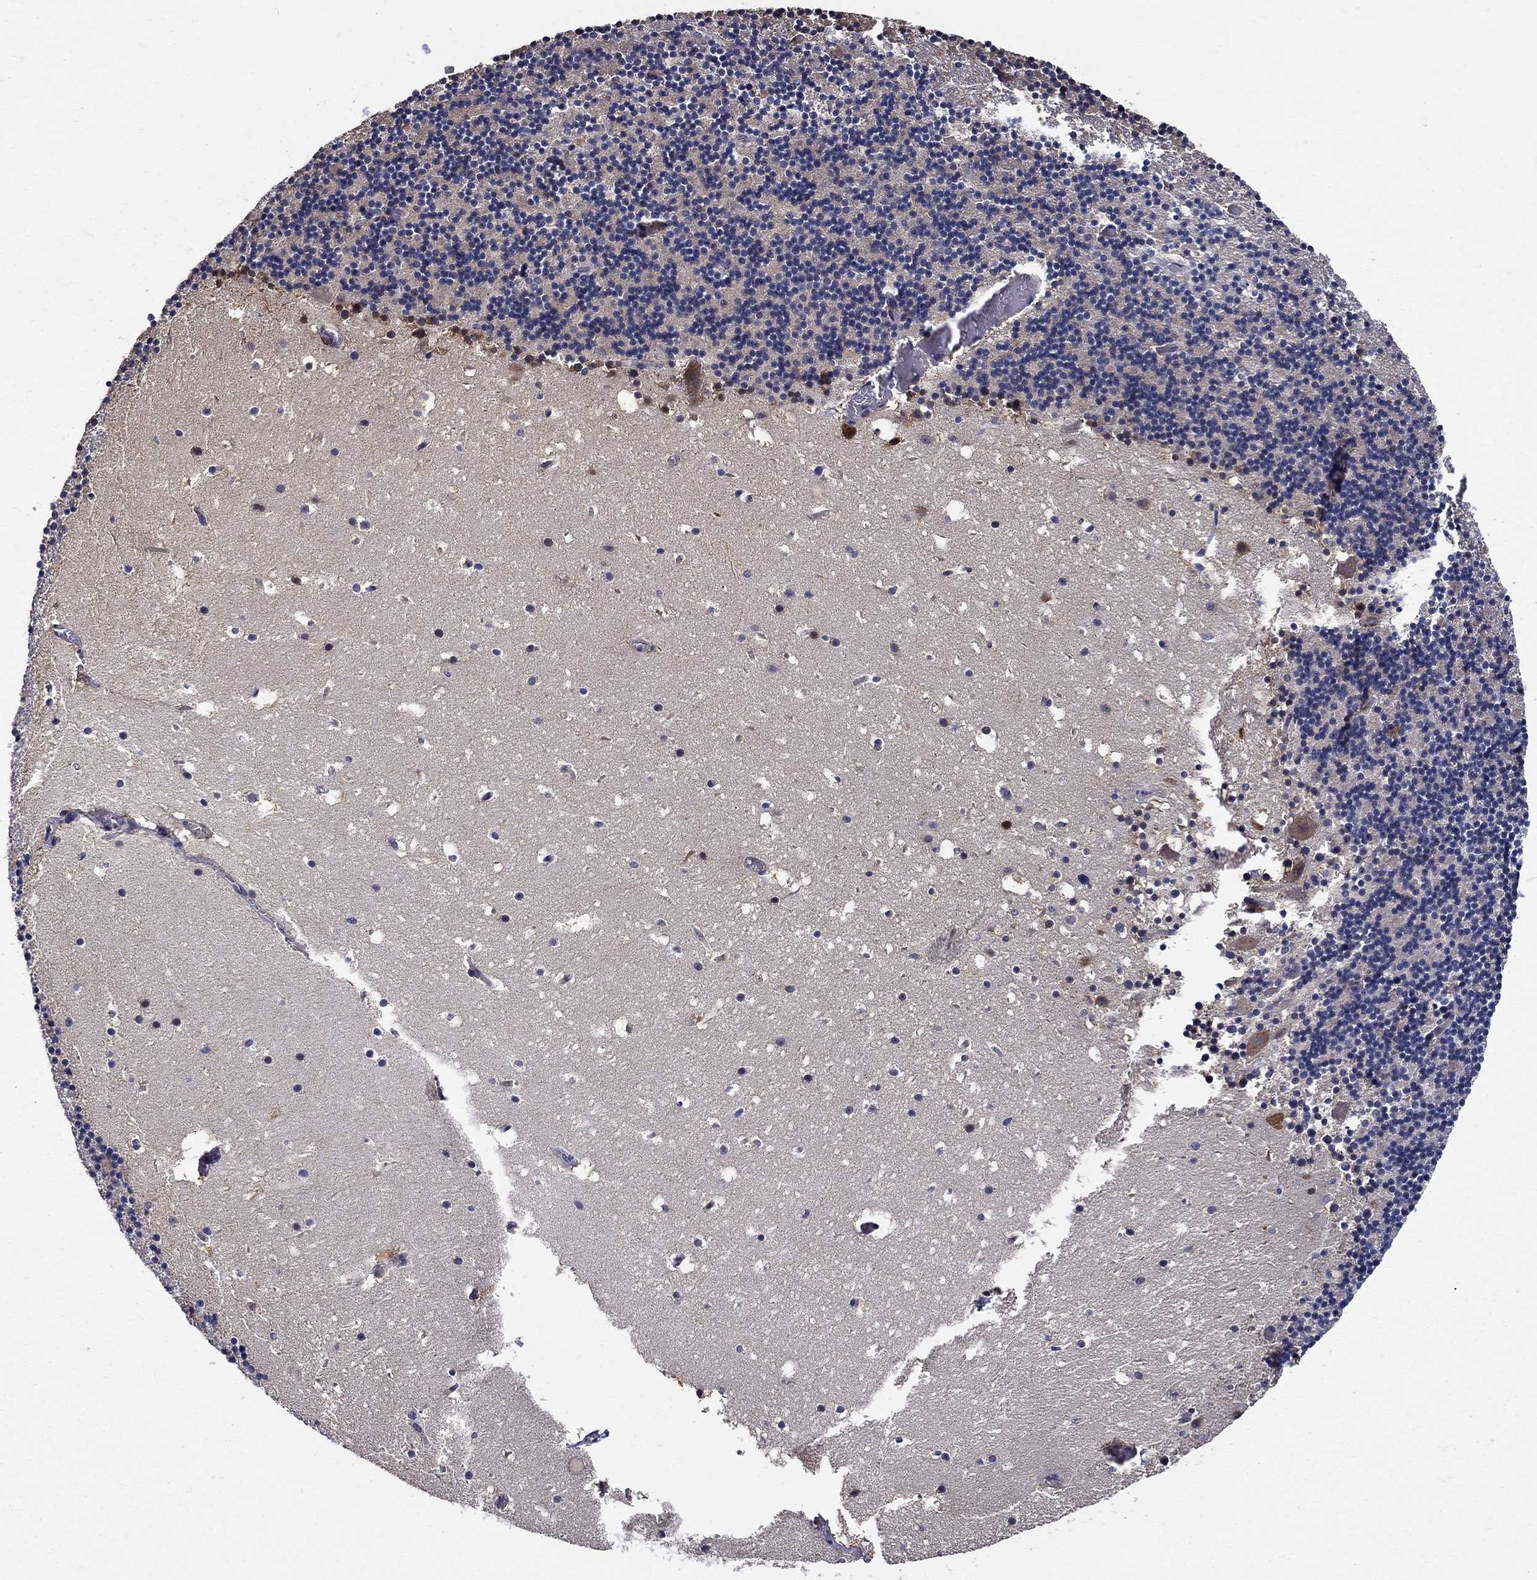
{"staining": {"intensity": "negative", "quantity": "none", "location": "none"}, "tissue": "cerebellum", "cell_type": "Cells in granular layer", "image_type": "normal", "snomed": [{"axis": "morphology", "description": "Normal tissue, NOS"}, {"axis": "topography", "description": "Cerebellum"}], "caption": "A histopathology image of cerebellum stained for a protein reveals no brown staining in cells in granular layer.", "gene": "ZNF594", "patient": {"sex": "male", "age": 37}}